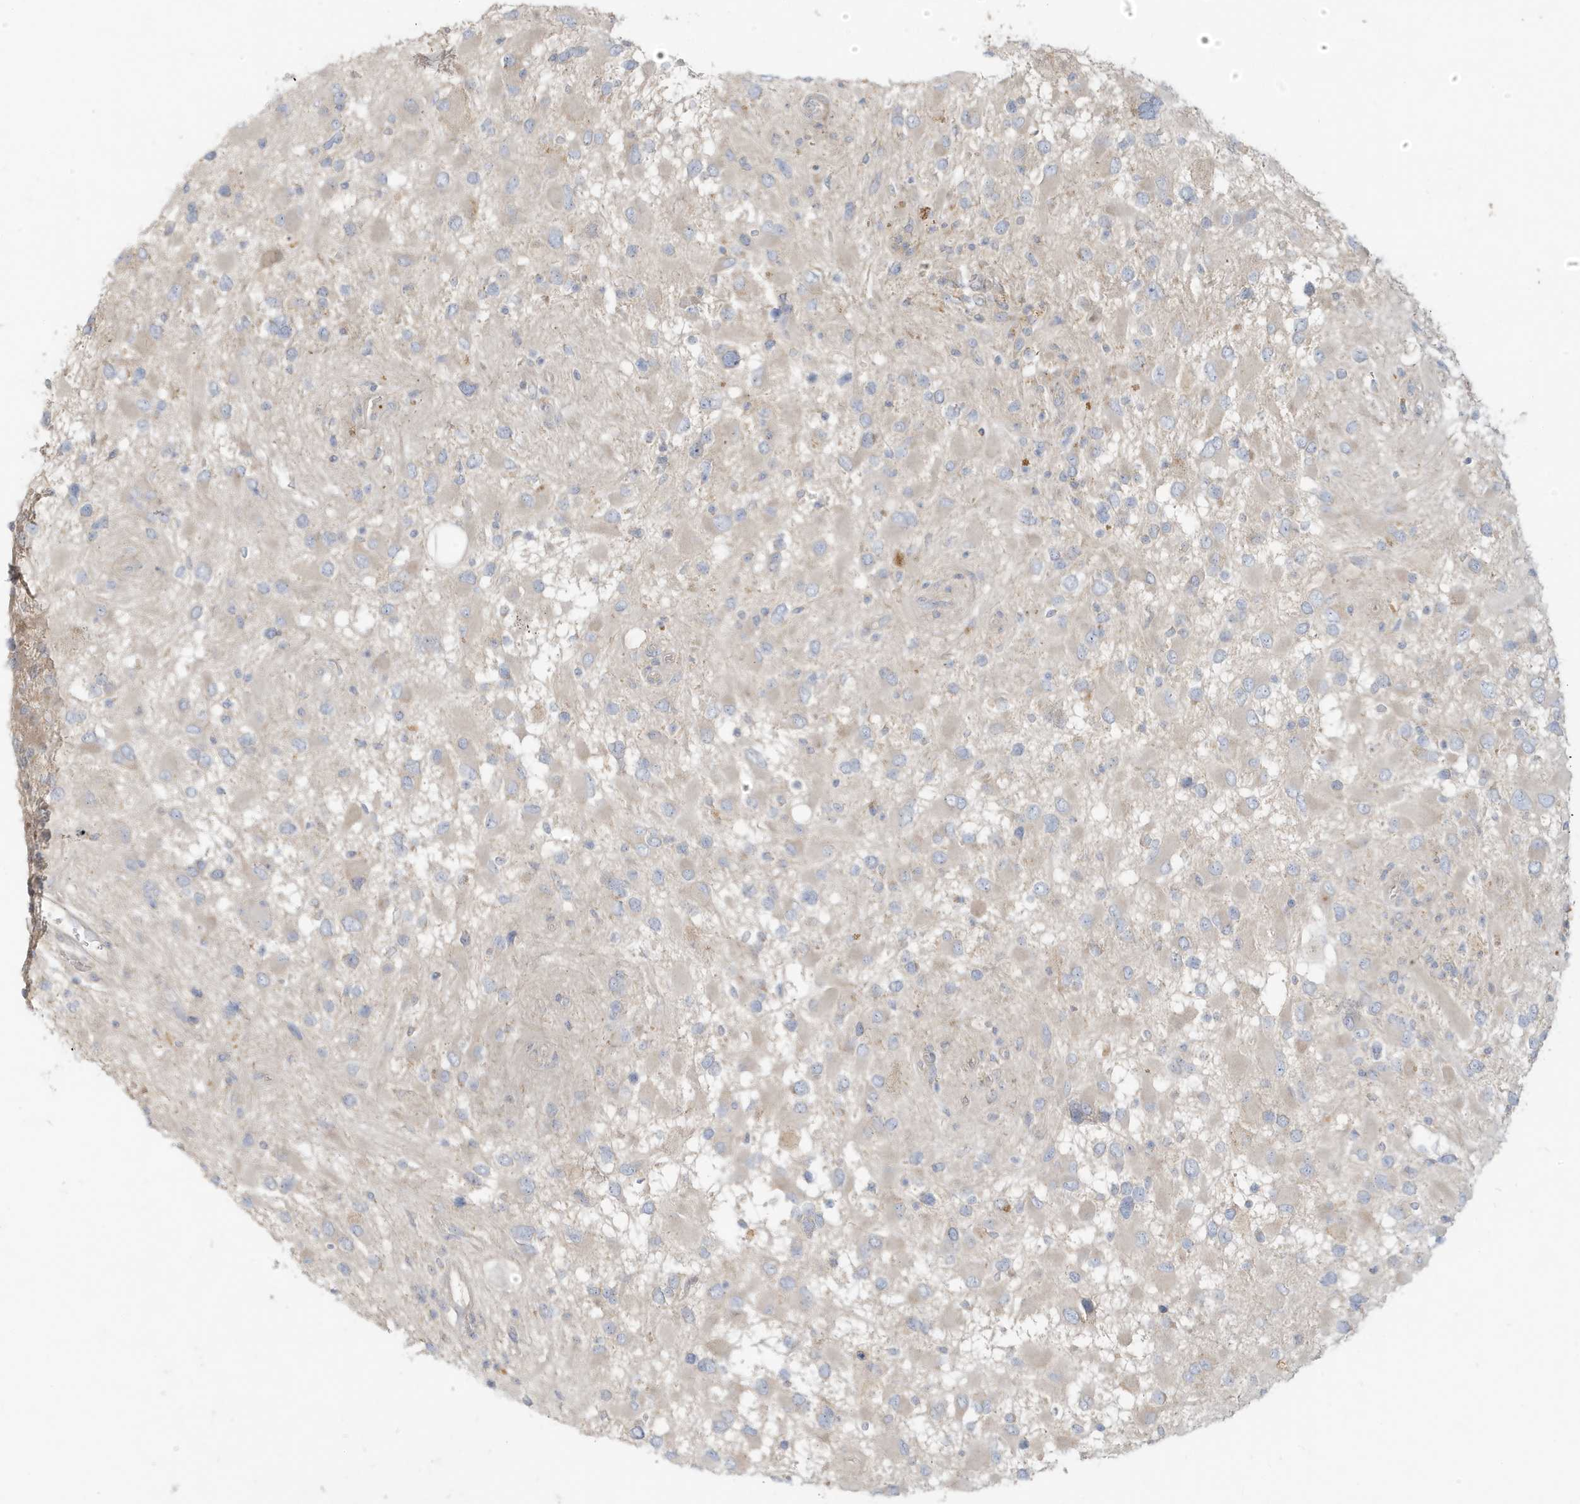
{"staining": {"intensity": "negative", "quantity": "none", "location": "none"}, "tissue": "glioma", "cell_type": "Tumor cells", "image_type": "cancer", "snomed": [{"axis": "morphology", "description": "Glioma, malignant, High grade"}, {"axis": "topography", "description": "Brain"}], "caption": "Tumor cells show no significant staining in glioma. (Stains: DAB immunohistochemistry with hematoxylin counter stain, Microscopy: brightfield microscopy at high magnification).", "gene": "MCOLN1", "patient": {"sex": "male", "age": 53}}